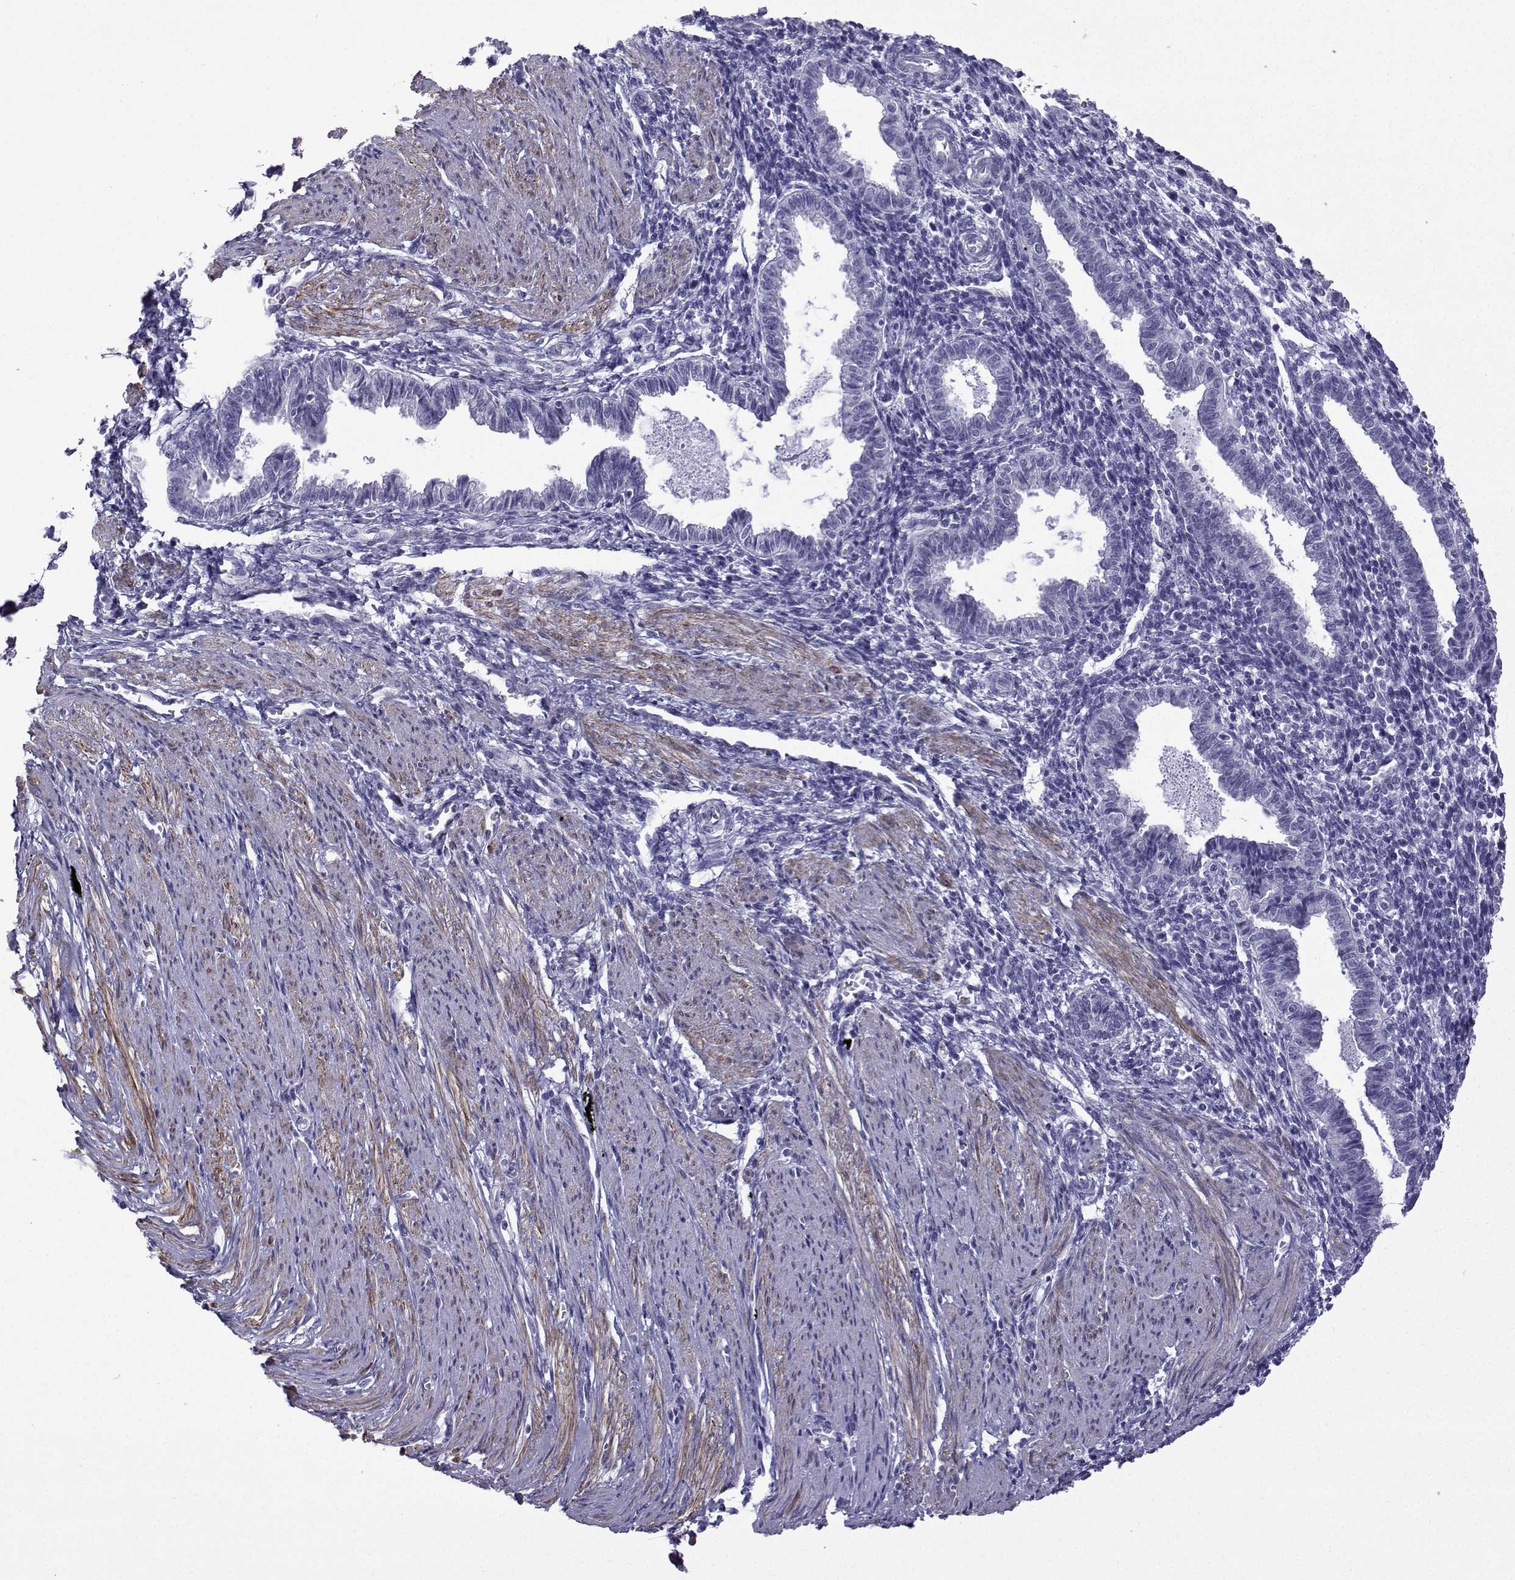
{"staining": {"intensity": "negative", "quantity": "none", "location": "none"}, "tissue": "endometrium", "cell_type": "Cells in endometrial stroma", "image_type": "normal", "snomed": [{"axis": "morphology", "description": "Normal tissue, NOS"}, {"axis": "topography", "description": "Endometrium"}], "caption": "High power microscopy histopathology image of an immunohistochemistry photomicrograph of unremarkable endometrium, revealing no significant expression in cells in endometrial stroma.", "gene": "KCNF1", "patient": {"sex": "female", "age": 37}}